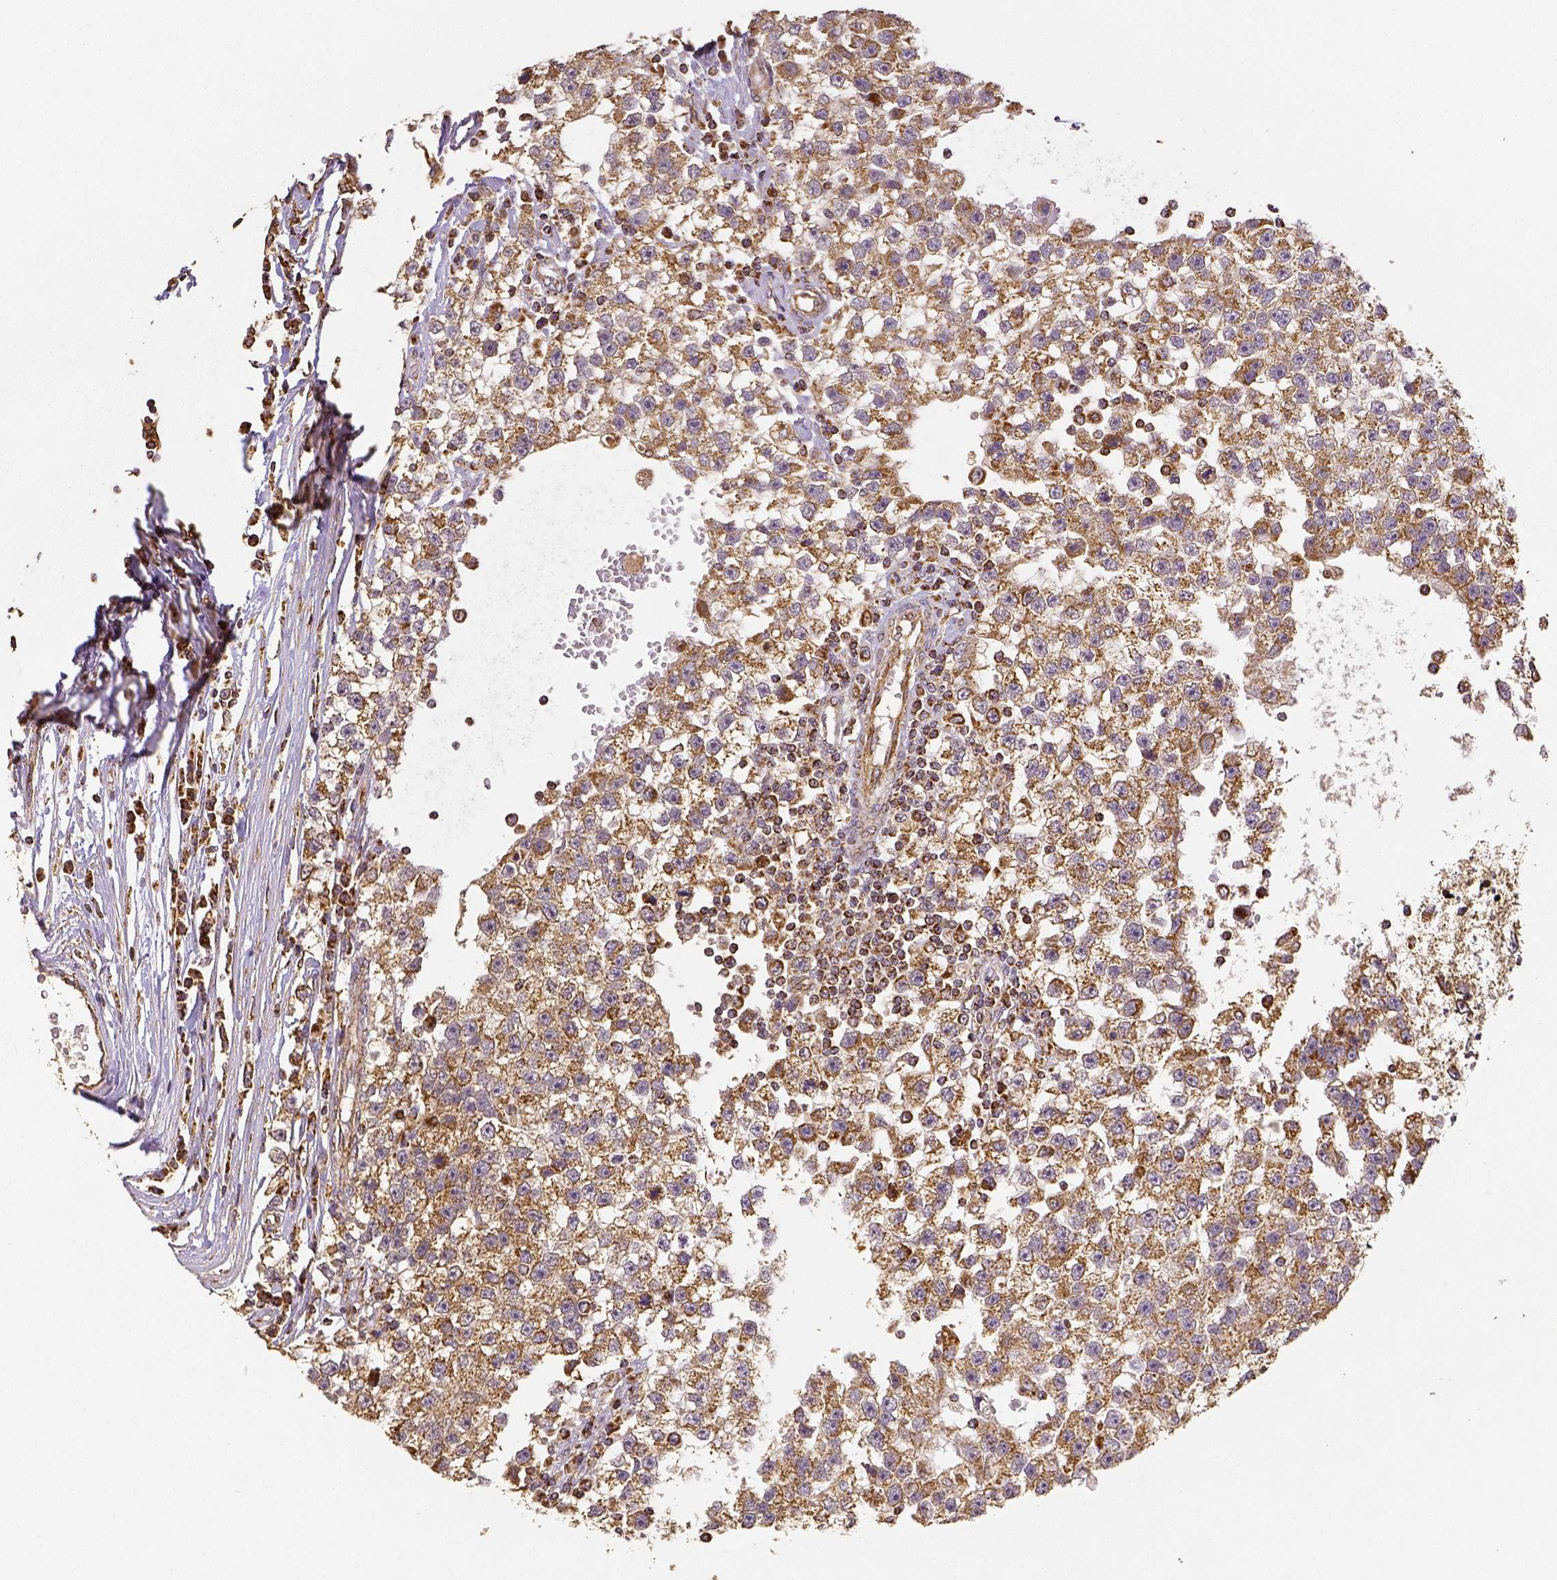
{"staining": {"intensity": "moderate", "quantity": ">75%", "location": "cytoplasmic/membranous"}, "tissue": "testis cancer", "cell_type": "Tumor cells", "image_type": "cancer", "snomed": [{"axis": "morphology", "description": "Seminoma, NOS"}, {"axis": "topography", "description": "Testis"}], "caption": "Immunohistochemical staining of human testis cancer displays moderate cytoplasmic/membranous protein positivity in approximately >75% of tumor cells.", "gene": "SDHB", "patient": {"sex": "male", "age": 34}}